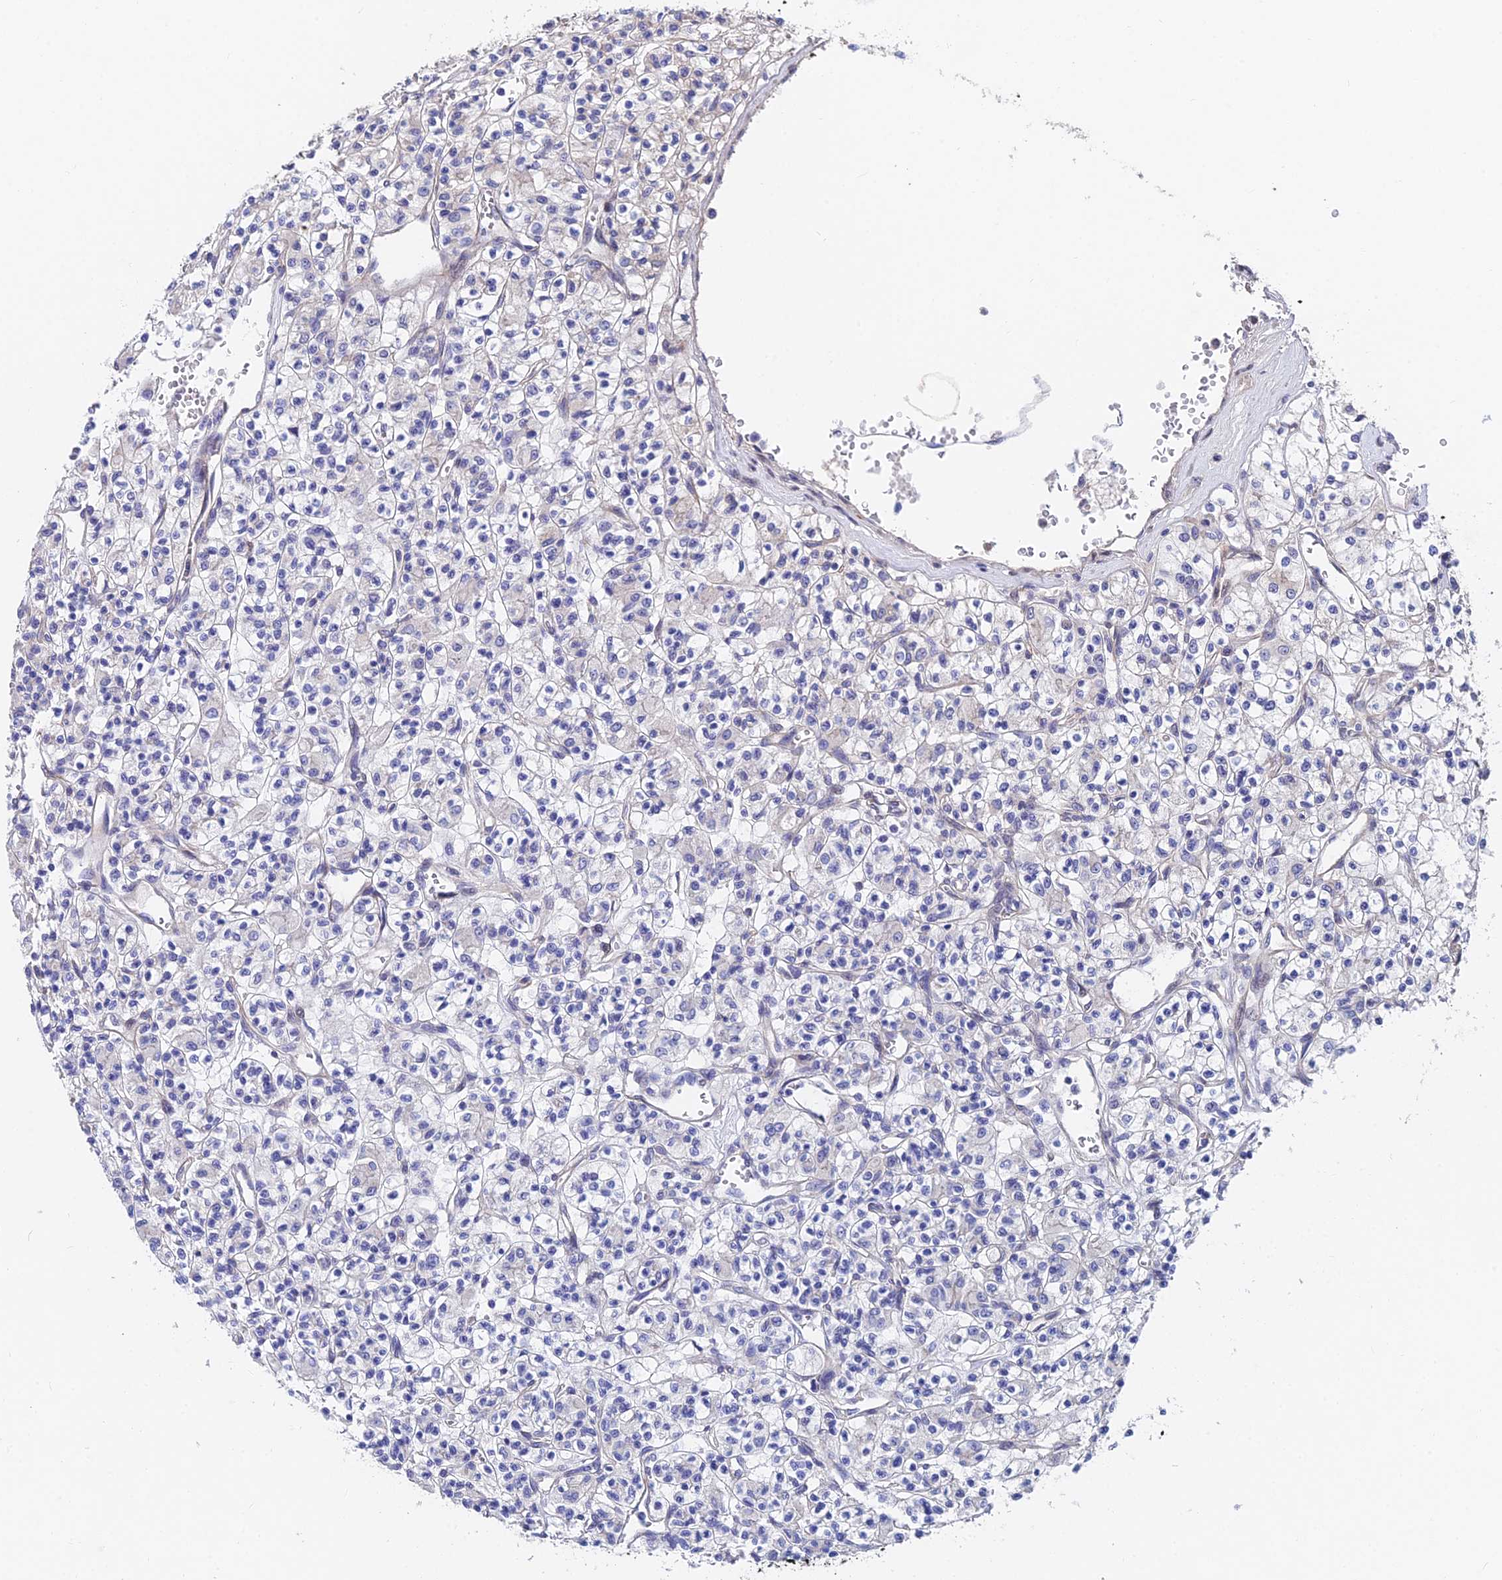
{"staining": {"intensity": "negative", "quantity": "none", "location": "none"}, "tissue": "renal cancer", "cell_type": "Tumor cells", "image_type": "cancer", "snomed": [{"axis": "morphology", "description": "Adenocarcinoma, NOS"}, {"axis": "topography", "description": "Kidney"}], "caption": "IHC image of human renal cancer stained for a protein (brown), which exhibits no staining in tumor cells.", "gene": "TRIM24", "patient": {"sex": "female", "age": 59}}